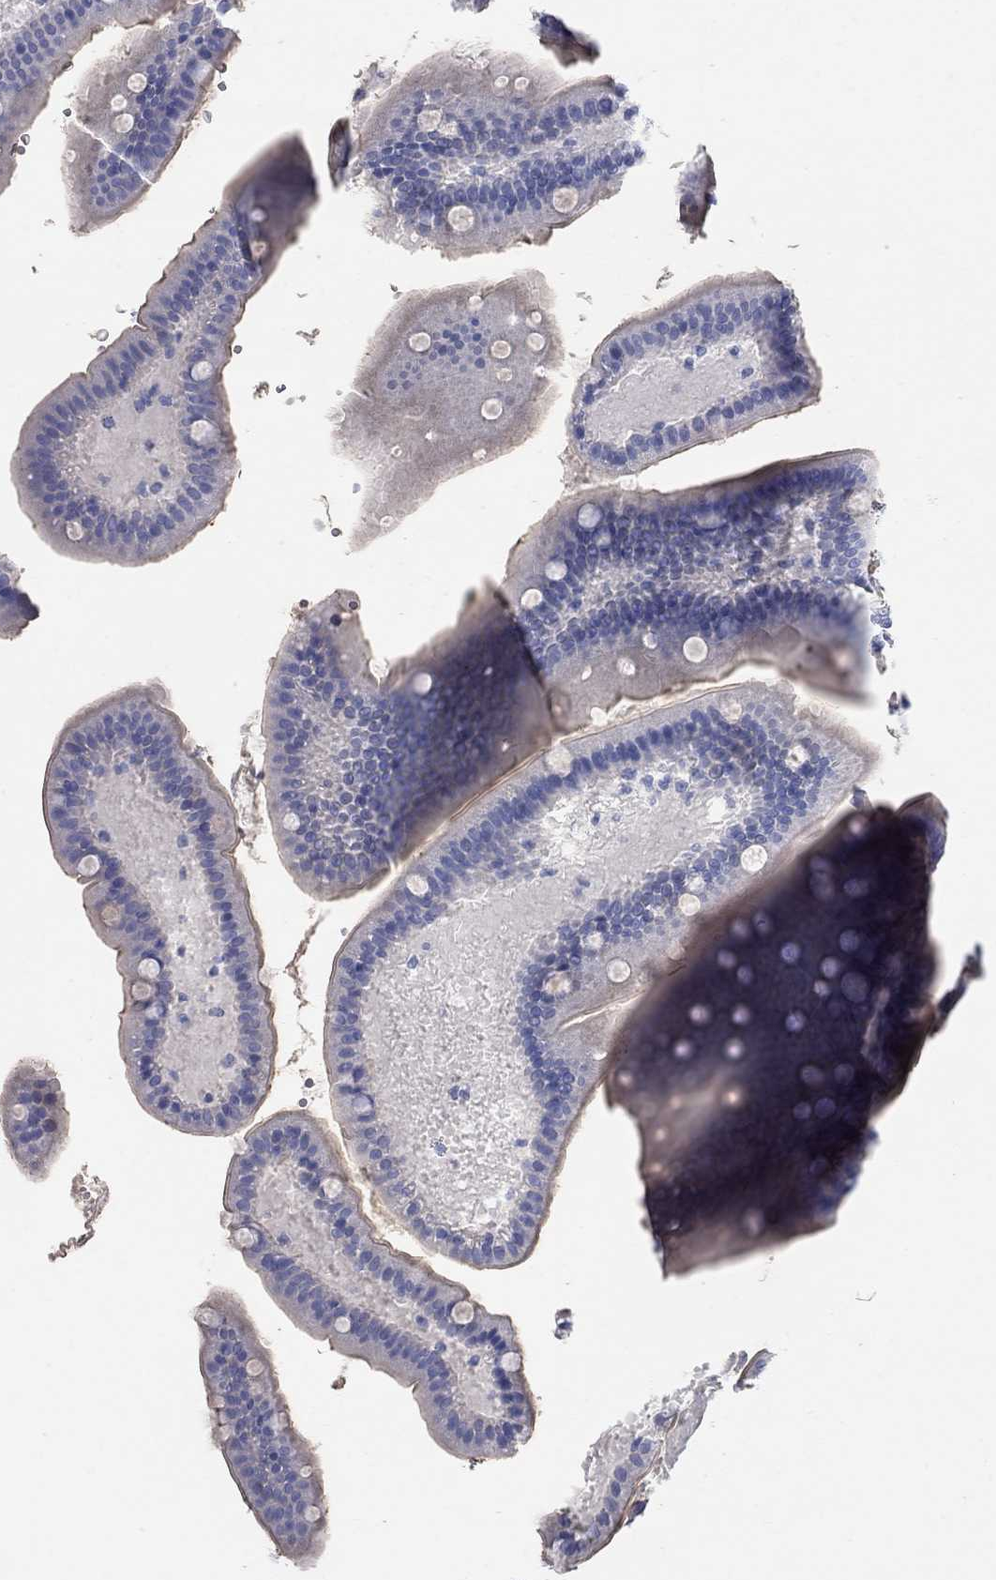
{"staining": {"intensity": "weak", "quantity": "<25%", "location": "cytoplasmic/membranous"}, "tissue": "small intestine", "cell_type": "Glandular cells", "image_type": "normal", "snomed": [{"axis": "morphology", "description": "Normal tissue, NOS"}, {"axis": "topography", "description": "Small intestine"}], "caption": "Micrograph shows no protein expression in glandular cells of benign small intestine.", "gene": "AOX1", "patient": {"sex": "male", "age": 66}}